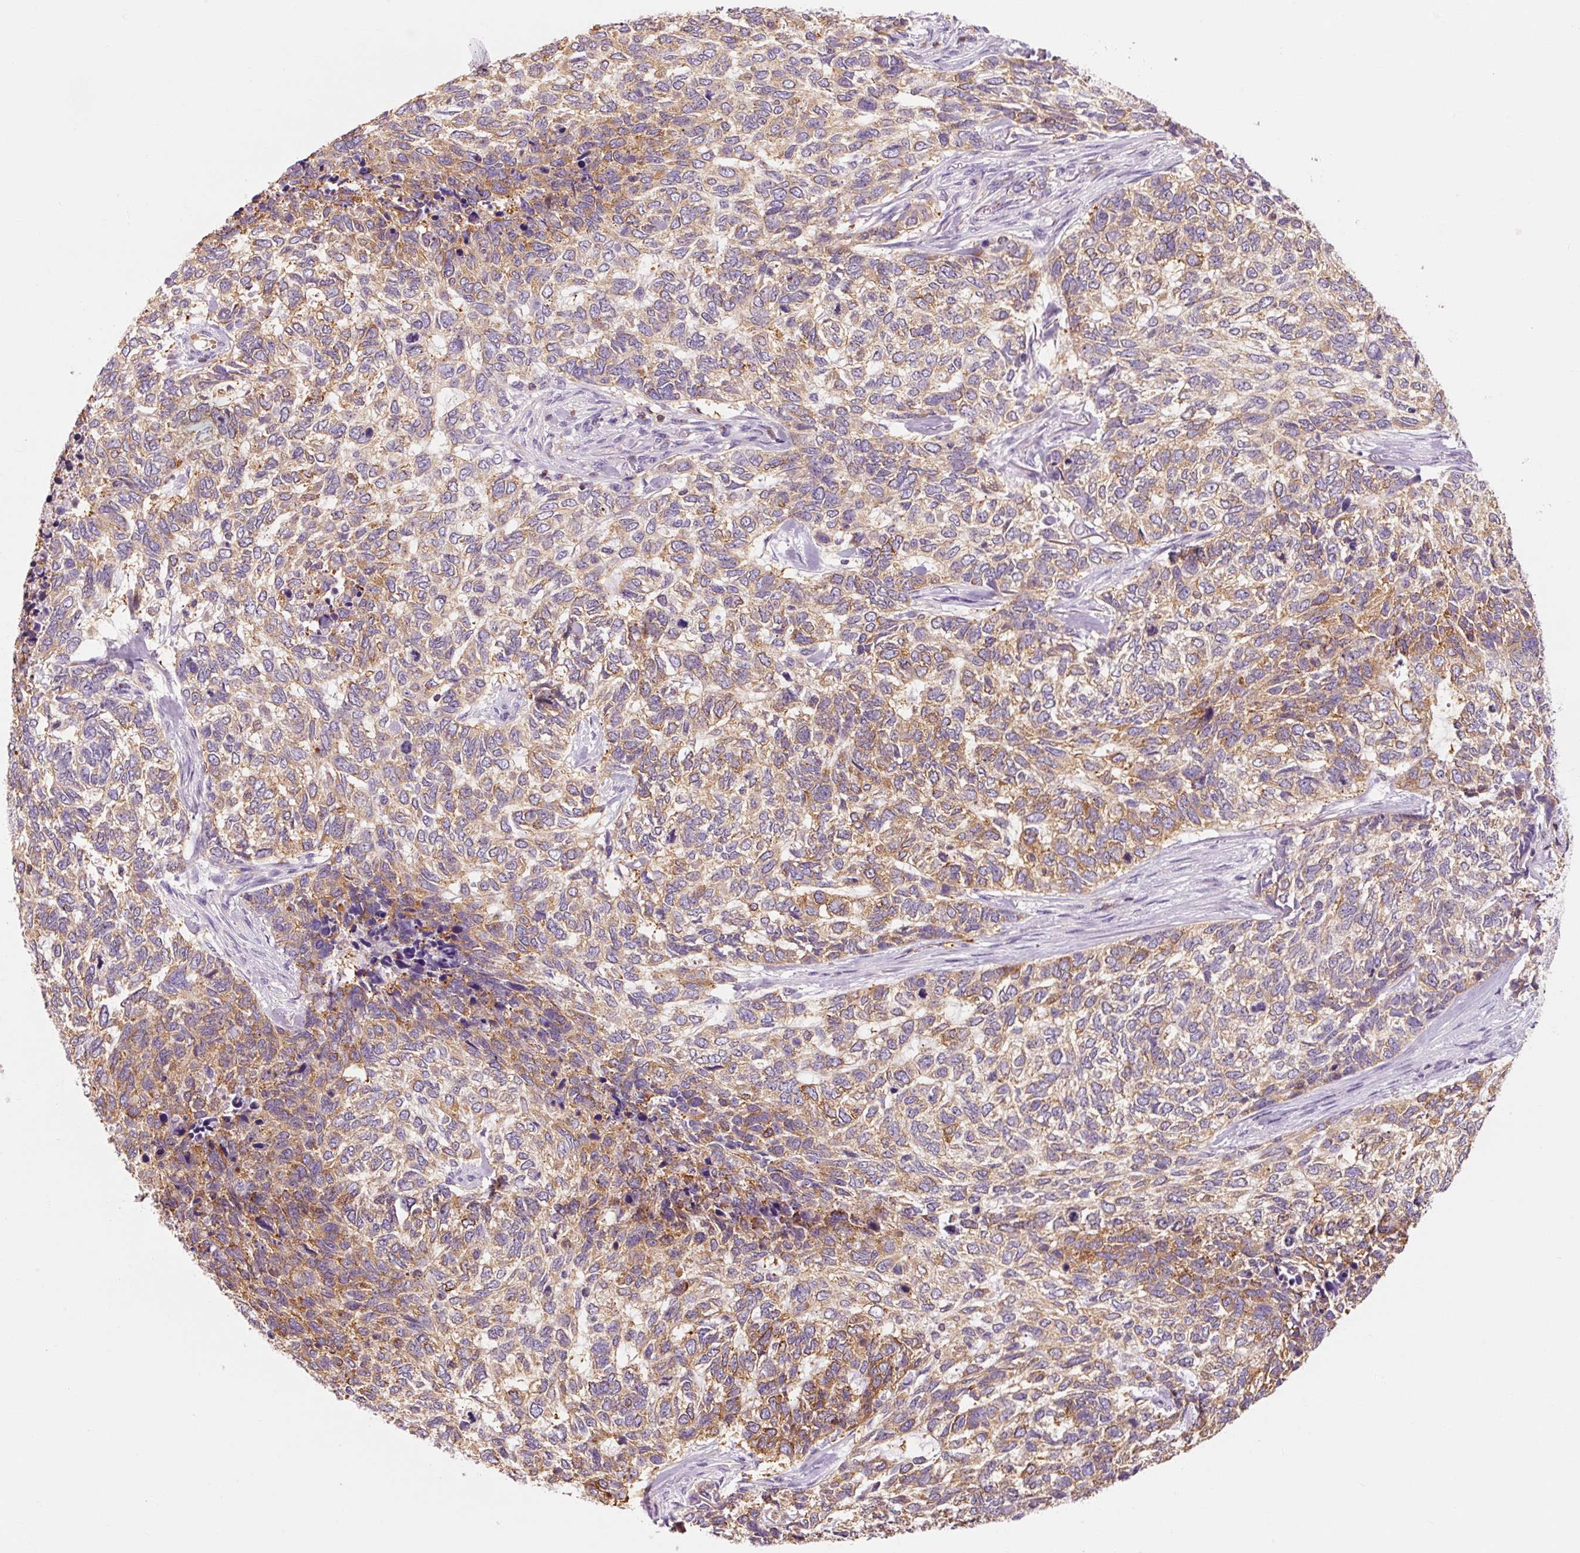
{"staining": {"intensity": "moderate", "quantity": ">75%", "location": "cytoplasmic/membranous"}, "tissue": "skin cancer", "cell_type": "Tumor cells", "image_type": "cancer", "snomed": [{"axis": "morphology", "description": "Basal cell carcinoma"}, {"axis": "topography", "description": "Skin"}], "caption": "A micrograph showing moderate cytoplasmic/membranous expression in about >75% of tumor cells in basal cell carcinoma (skin), as visualized by brown immunohistochemical staining.", "gene": "OR8K1", "patient": {"sex": "female", "age": 65}}